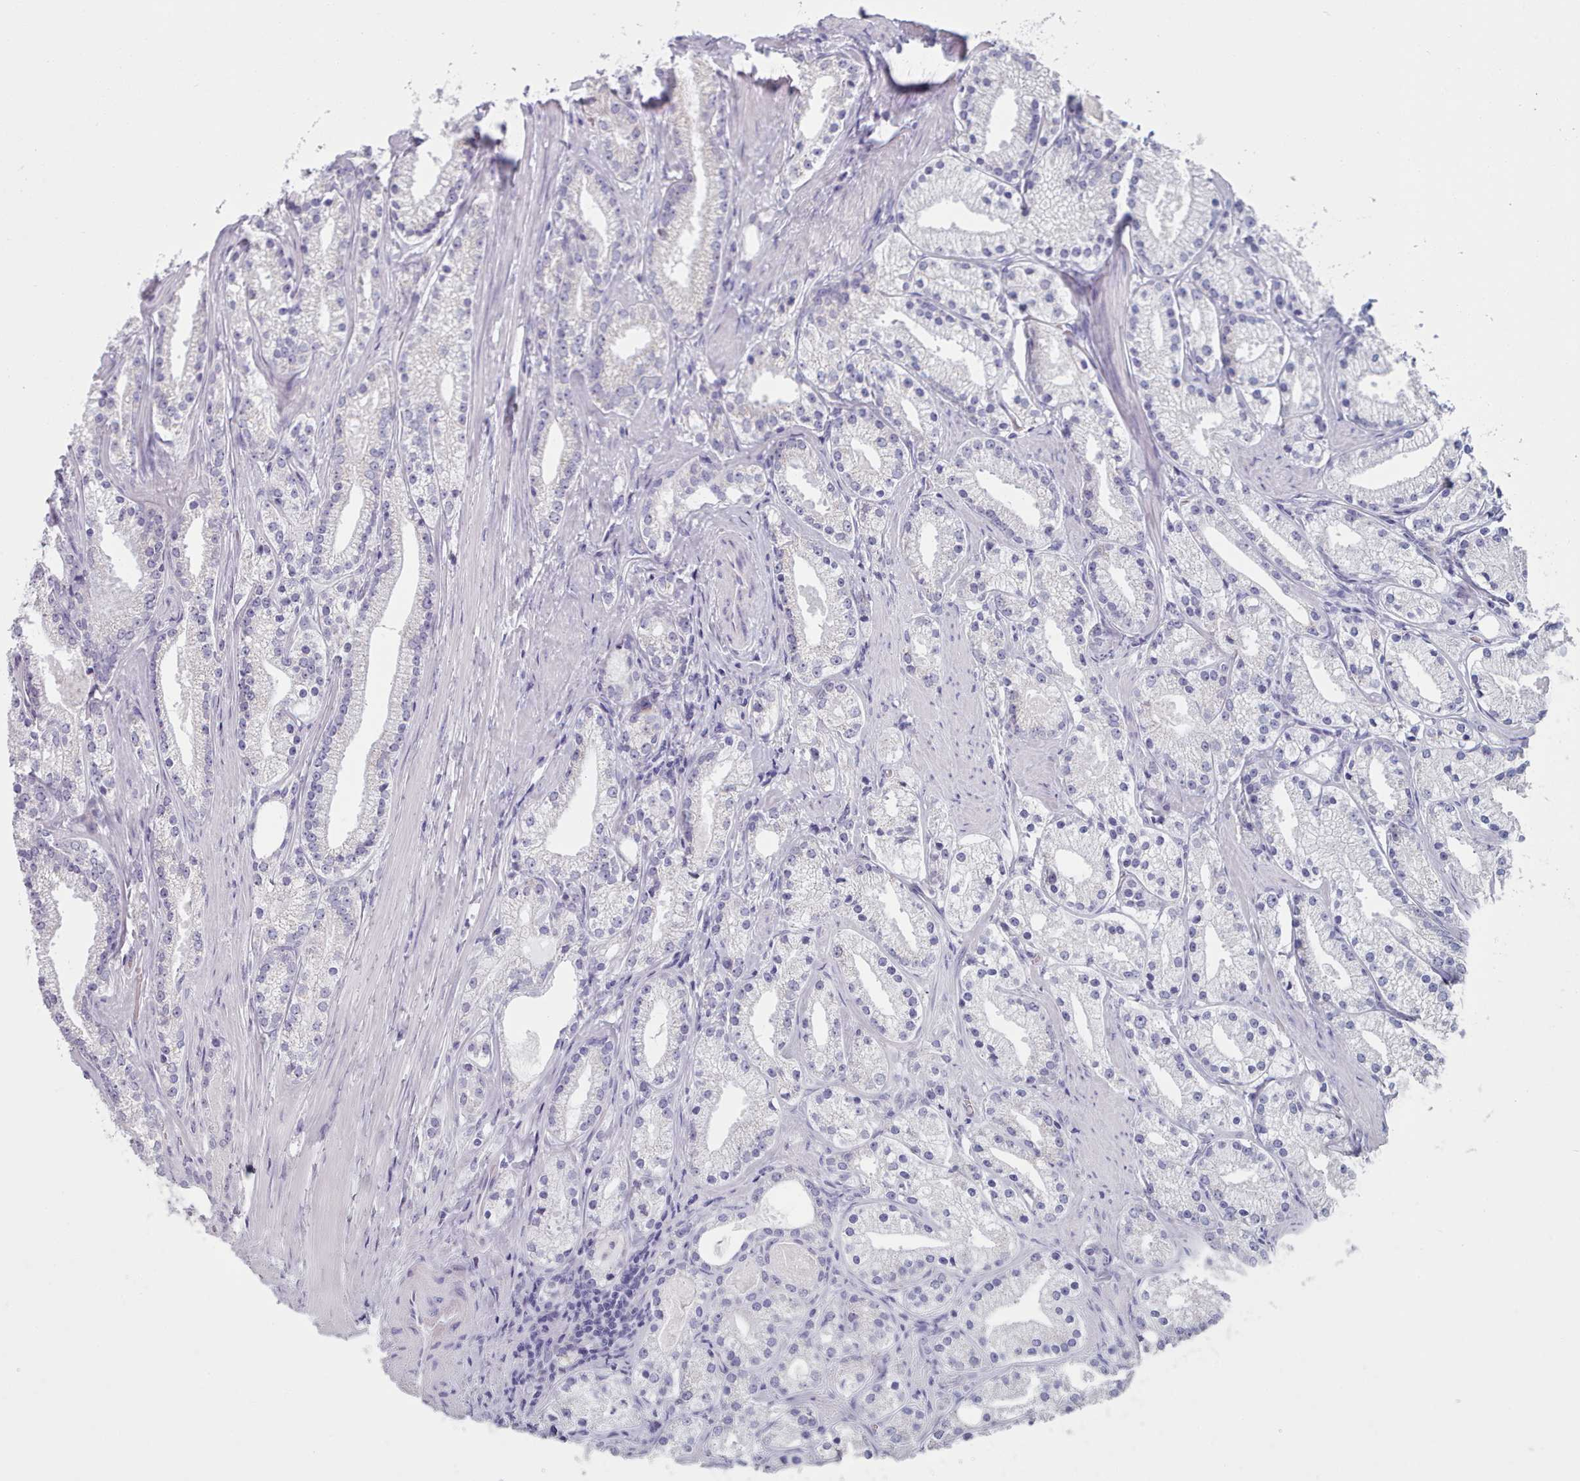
{"staining": {"intensity": "negative", "quantity": "none", "location": "none"}, "tissue": "prostate cancer", "cell_type": "Tumor cells", "image_type": "cancer", "snomed": [{"axis": "morphology", "description": "Adenocarcinoma, Low grade"}, {"axis": "topography", "description": "Prostate"}], "caption": "This is an immunohistochemistry (IHC) photomicrograph of human prostate cancer (adenocarcinoma (low-grade)). There is no staining in tumor cells.", "gene": "HAO1", "patient": {"sex": "male", "age": 57}}